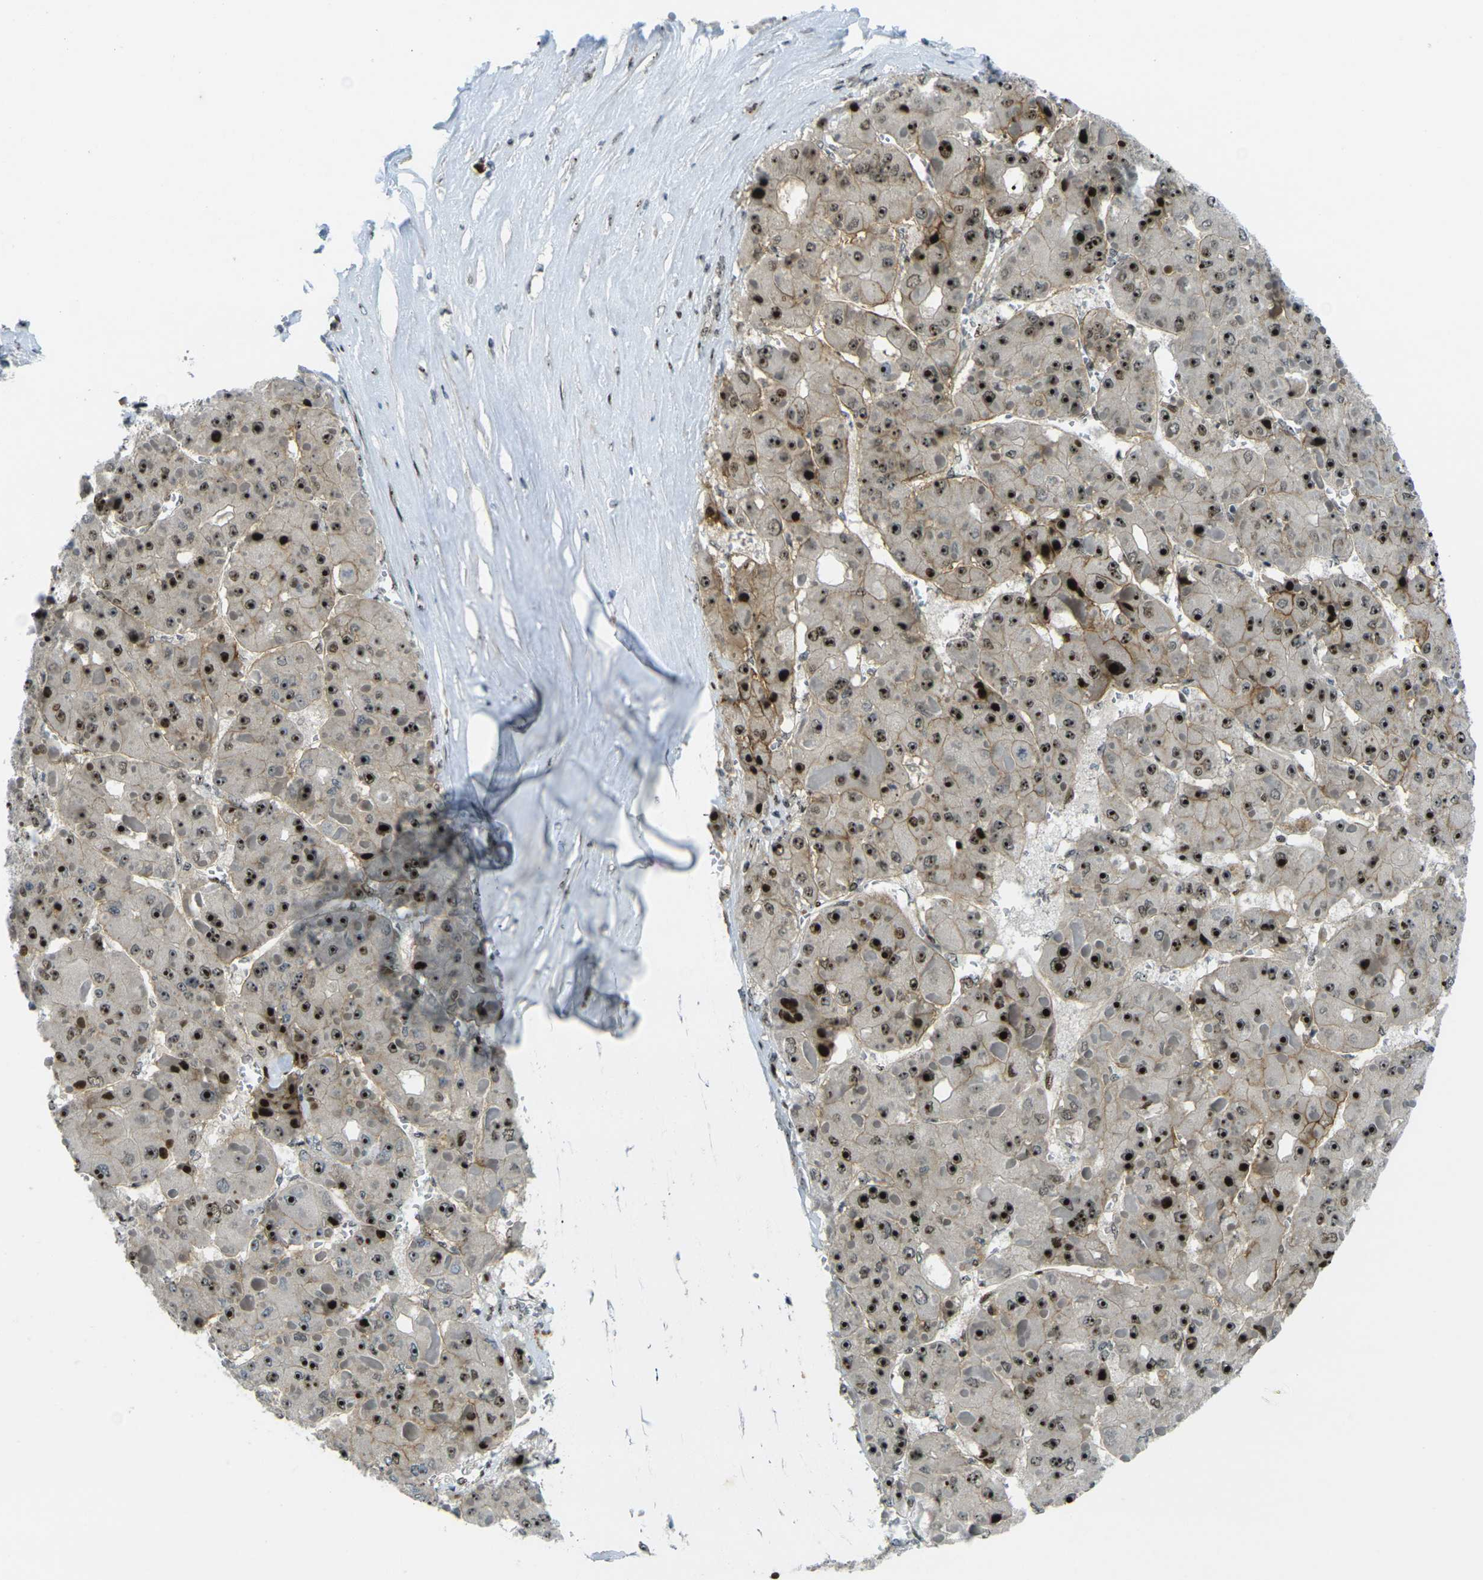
{"staining": {"intensity": "strong", "quantity": ">75%", "location": "cytoplasmic/membranous,nuclear"}, "tissue": "liver cancer", "cell_type": "Tumor cells", "image_type": "cancer", "snomed": [{"axis": "morphology", "description": "Carcinoma, Hepatocellular, NOS"}, {"axis": "topography", "description": "Liver"}], "caption": "Protein staining of liver cancer (hepatocellular carcinoma) tissue shows strong cytoplasmic/membranous and nuclear expression in about >75% of tumor cells.", "gene": "UBE2C", "patient": {"sex": "female", "age": 73}}